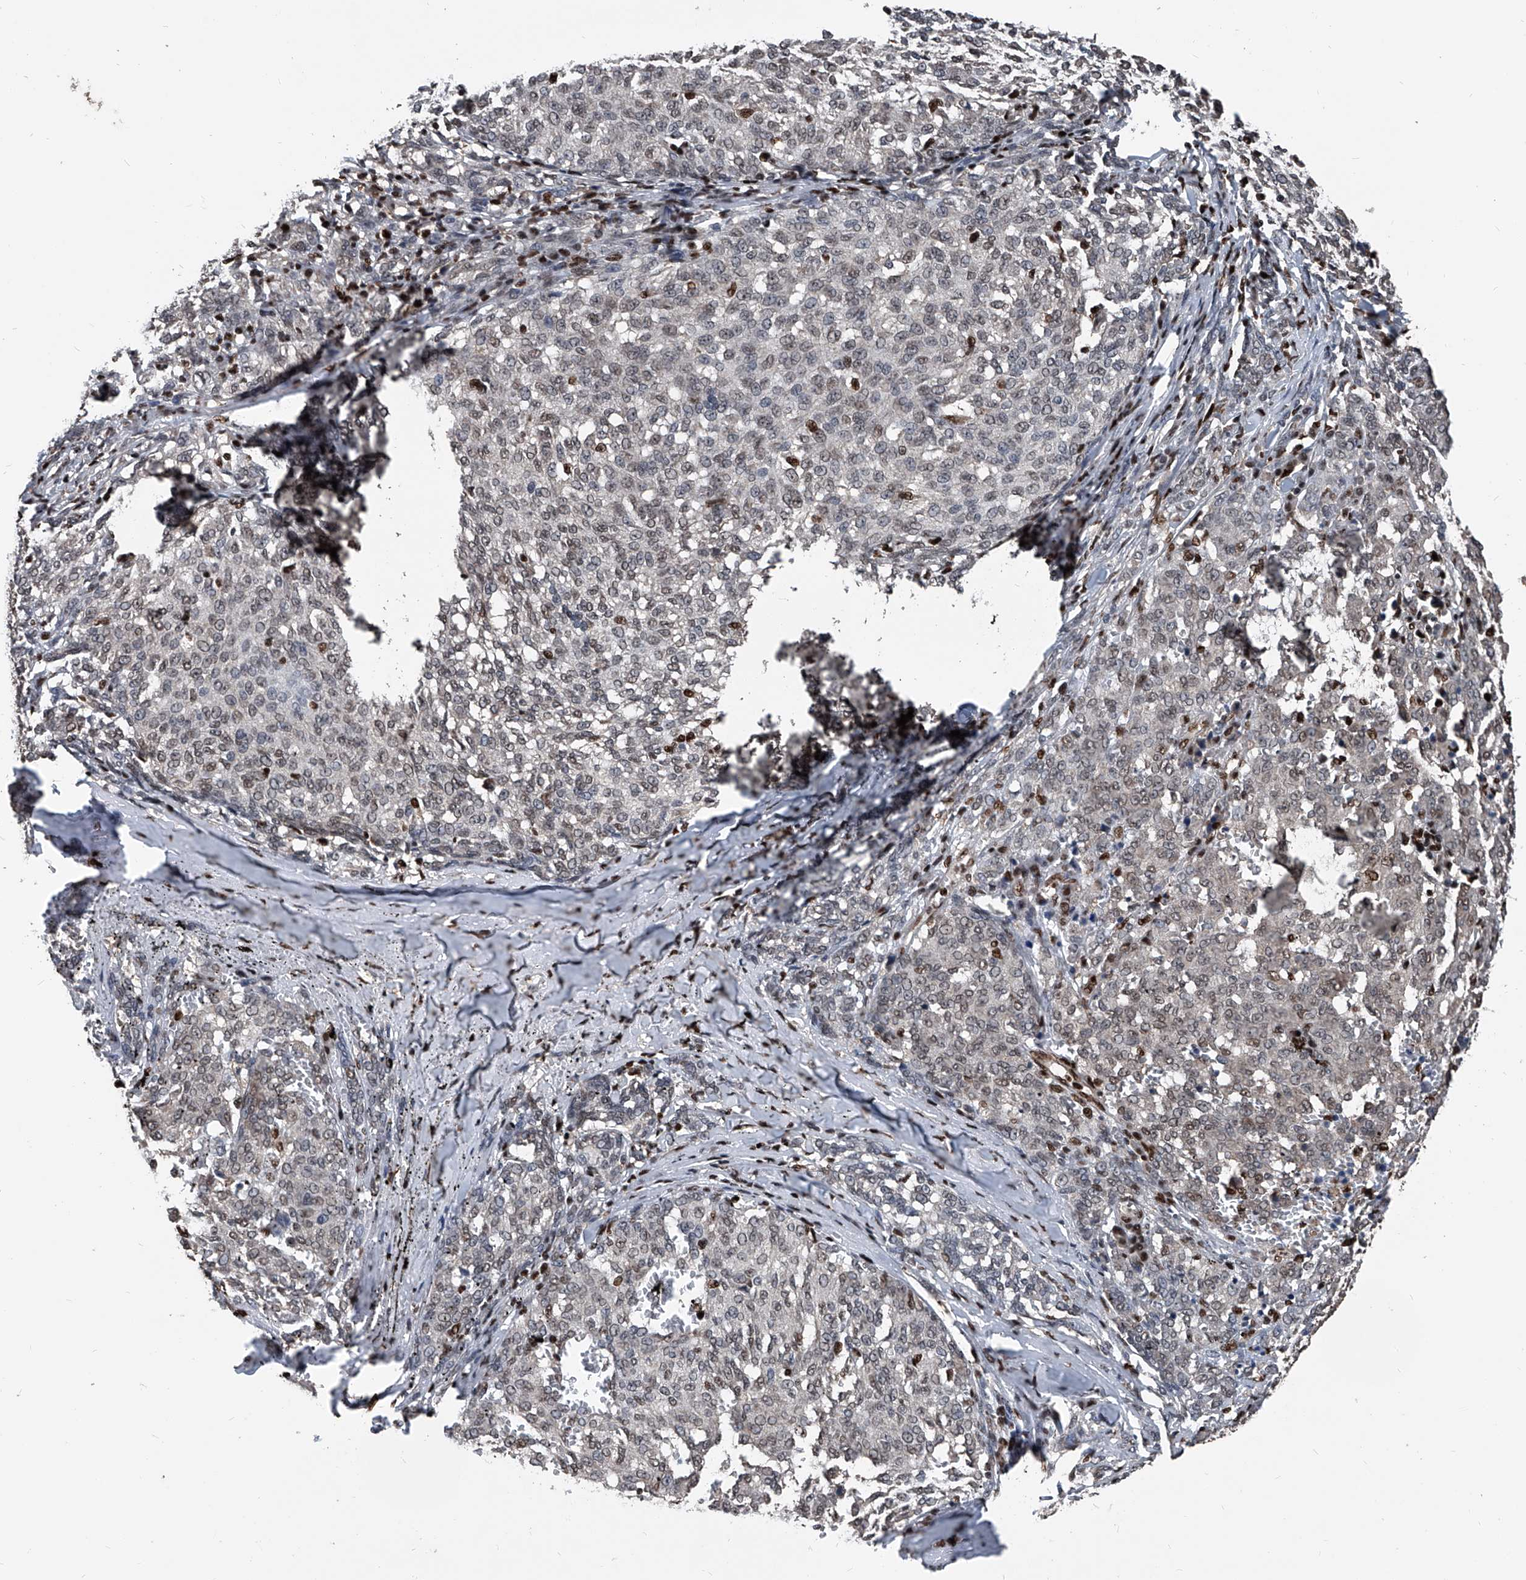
{"staining": {"intensity": "weak", "quantity": "<25%", "location": "nuclear"}, "tissue": "melanoma", "cell_type": "Tumor cells", "image_type": "cancer", "snomed": [{"axis": "morphology", "description": "Malignant melanoma, NOS"}, {"axis": "topography", "description": "Skin"}], "caption": "Tumor cells show no significant protein expression in malignant melanoma.", "gene": "FKBP5", "patient": {"sex": "female", "age": 72}}